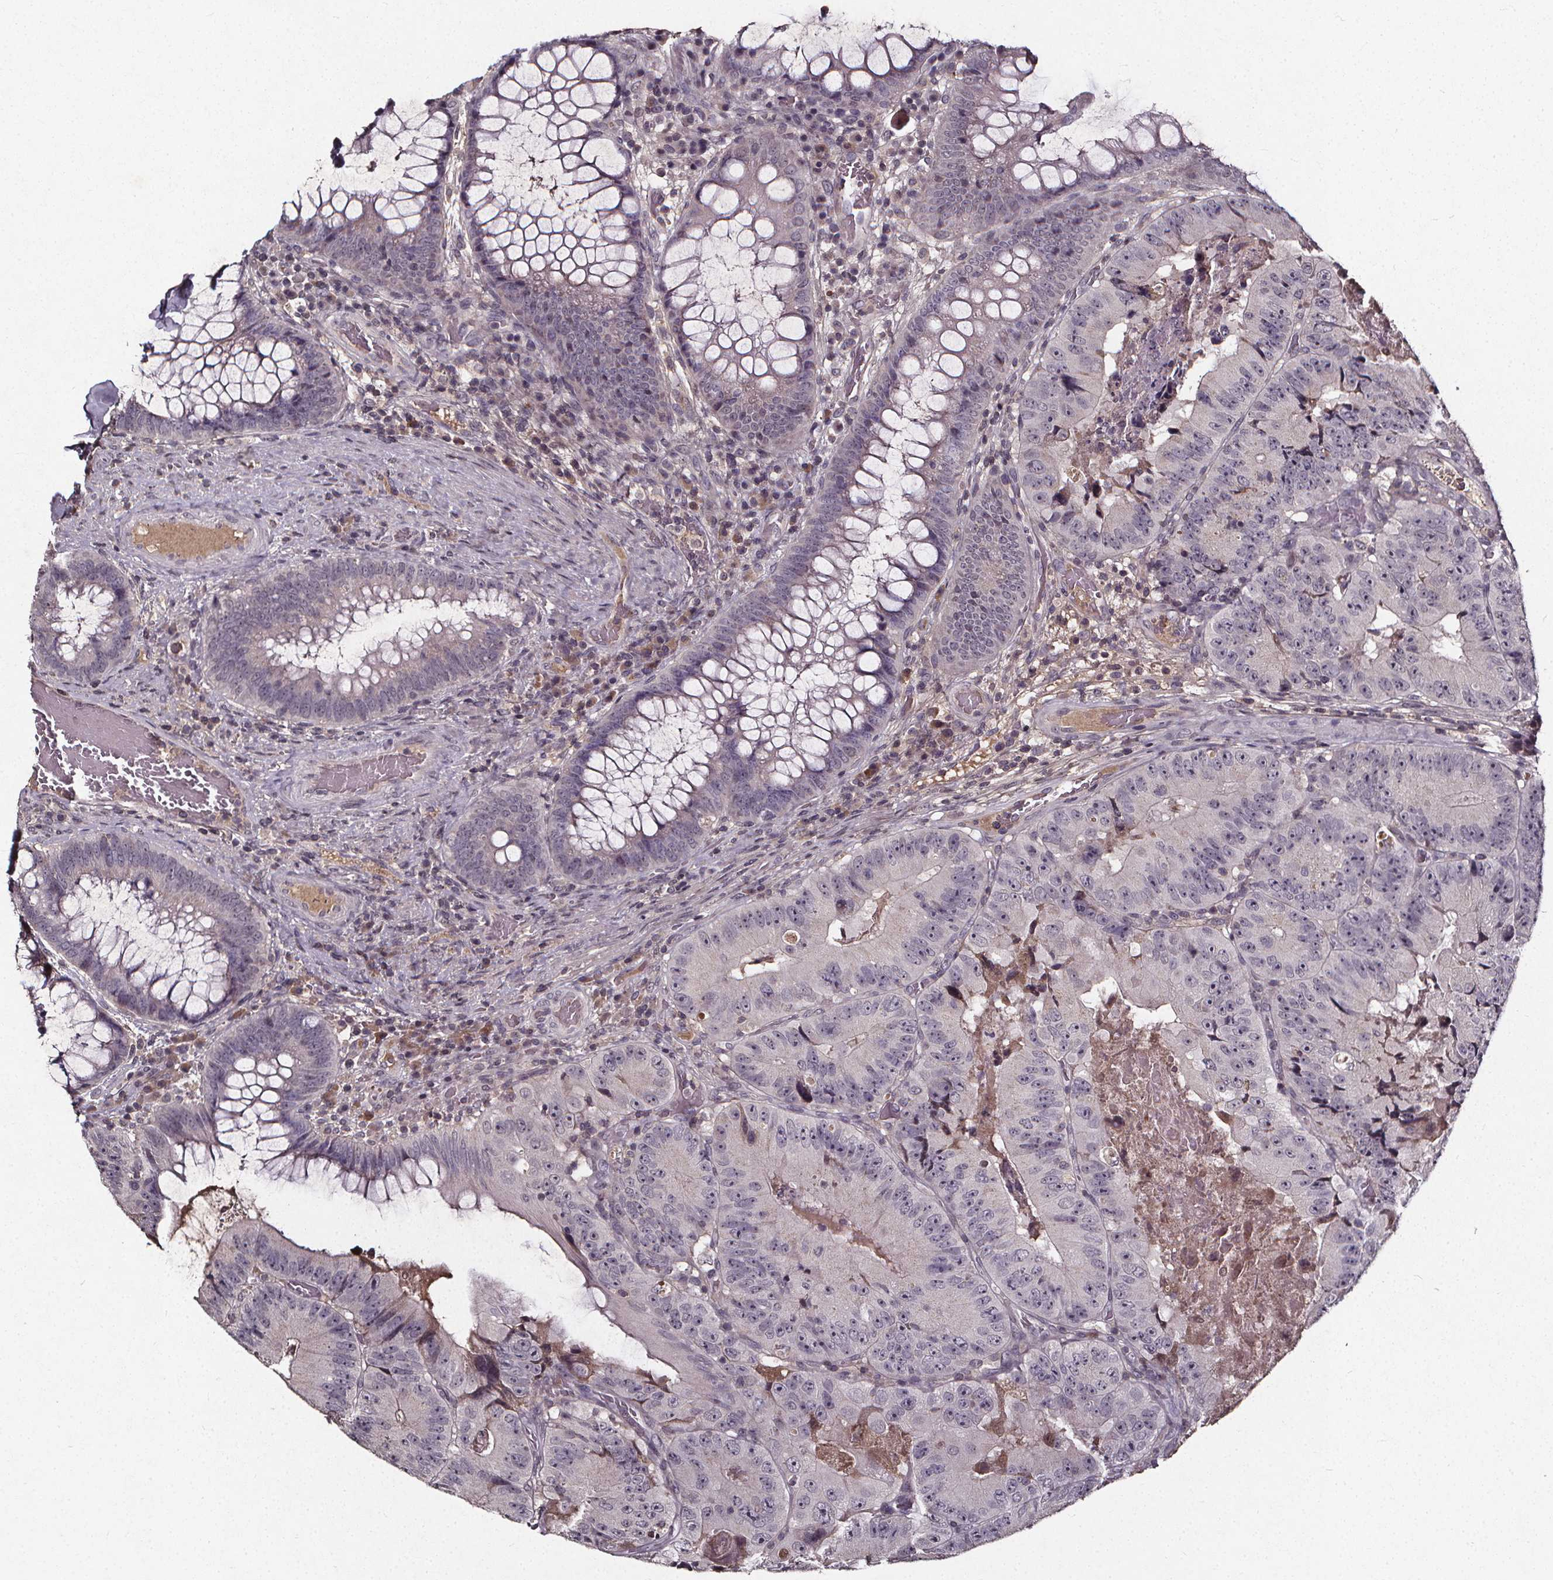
{"staining": {"intensity": "weak", "quantity": "<25%", "location": "nuclear"}, "tissue": "colorectal cancer", "cell_type": "Tumor cells", "image_type": "cancer", "snomed": [{"axis": "morphology", "description": "Adenocarcinoma, NOS"}, {"axis": "topography", "description": "Colon"}], "caption": "This is an immunohistochemistry micrograph of colorectal cancer. There is no expression in tumor cells.", "gene": "SPAG8", "patient": {"sex": "female", "age": 86}}